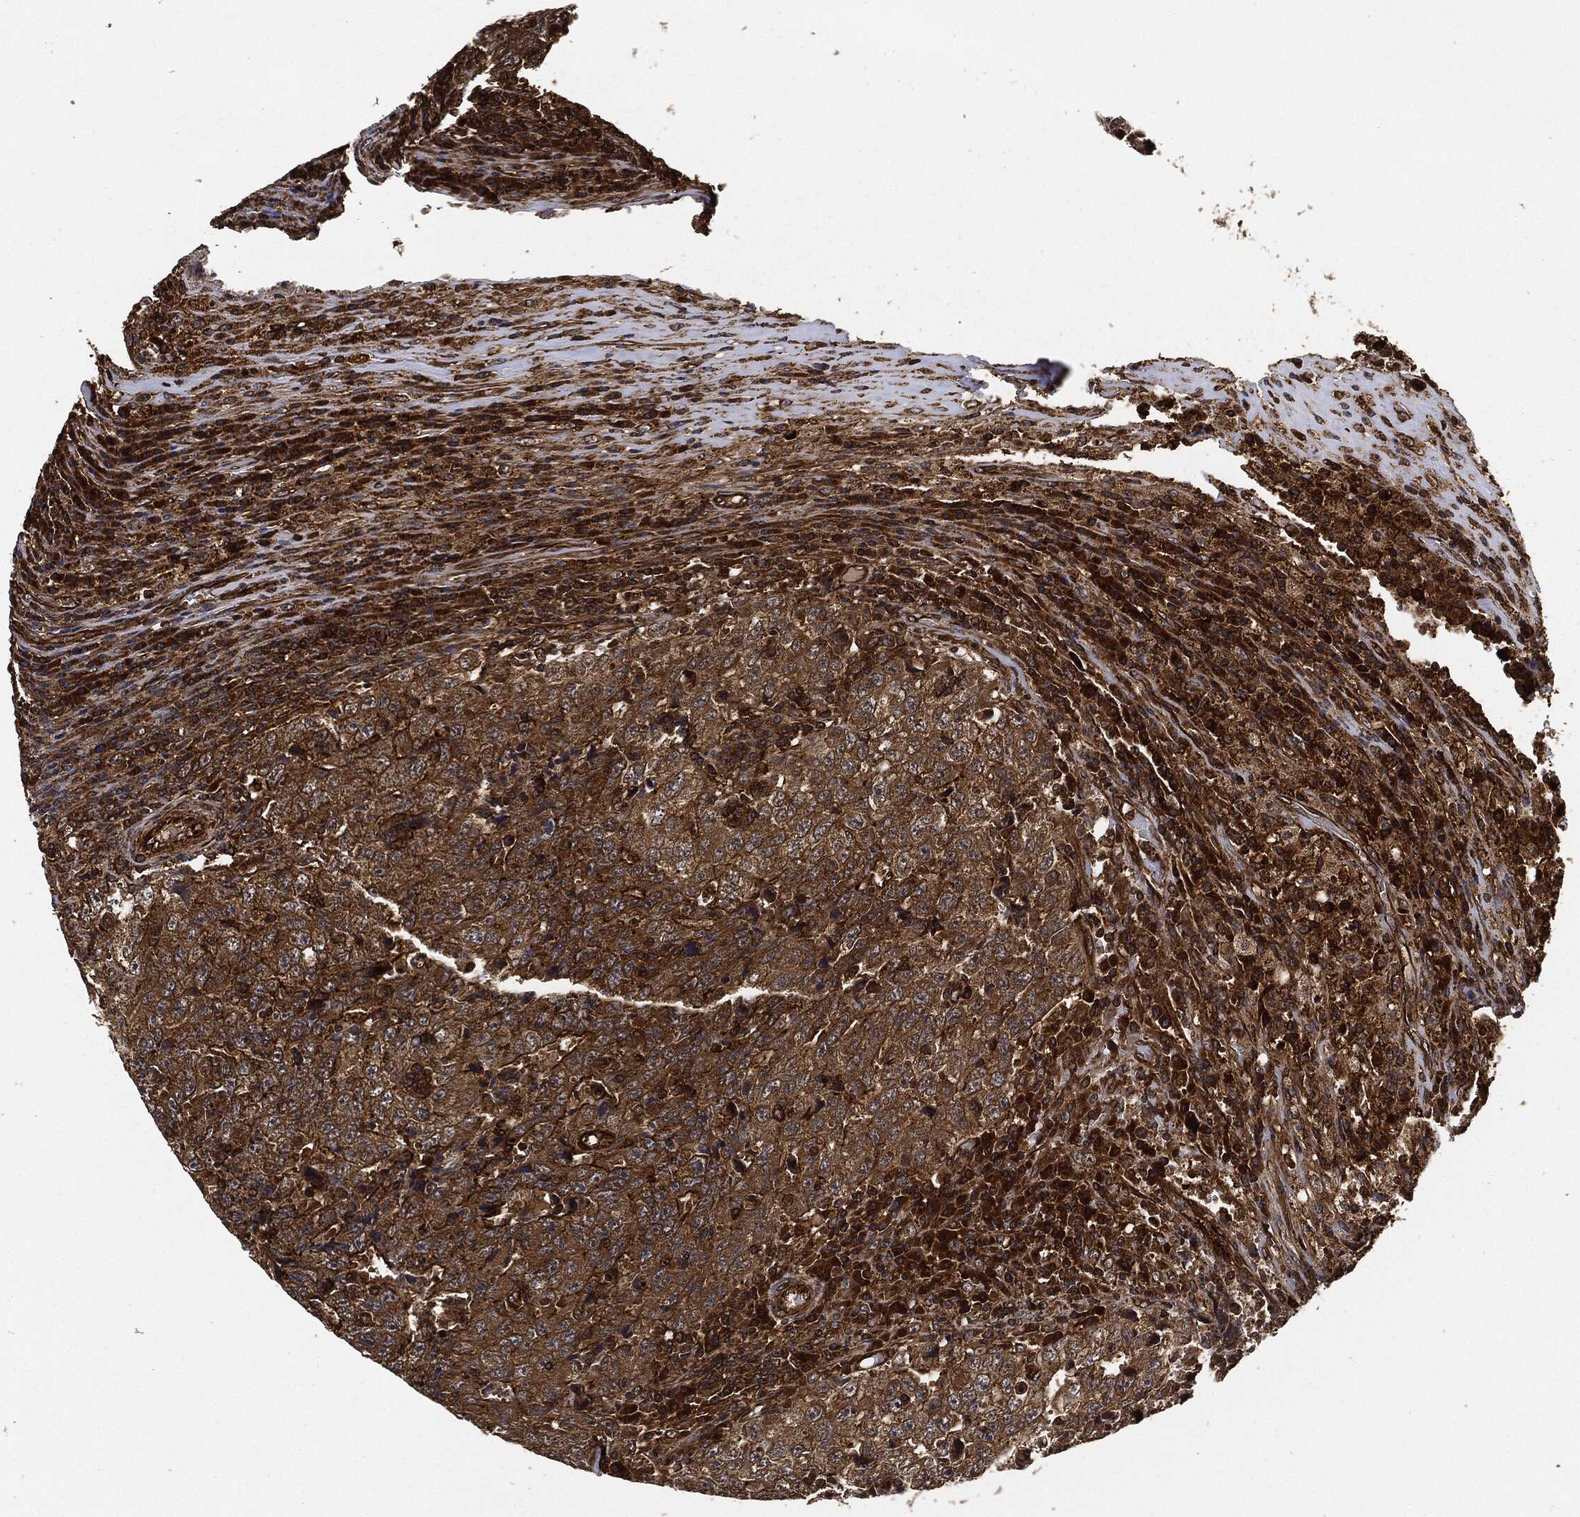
{"staining": {"intensity": "strong", "quantity": ">75%", "location": "cytoplasmic/membranous"}, "tissue": "testis cancer", "cell_type": "Tumor cells", "image_type": "cancer", "snomed": [{"axis": "morphology", "description": "Necrosis, NOS"}, {"axis": "morphology", "description": "Carcinoma, Embryonal, NOS"}, {"axis": "topography", "description": "Testis"}], "caption": "An image of human testis cancer (embryonal carcinoma) stained for a protein exhibits strong cytoplasmic/membranous brown staining in tumor cells.", "gene": "CEP290", "patient": {"sex": "male", "age": 19}}